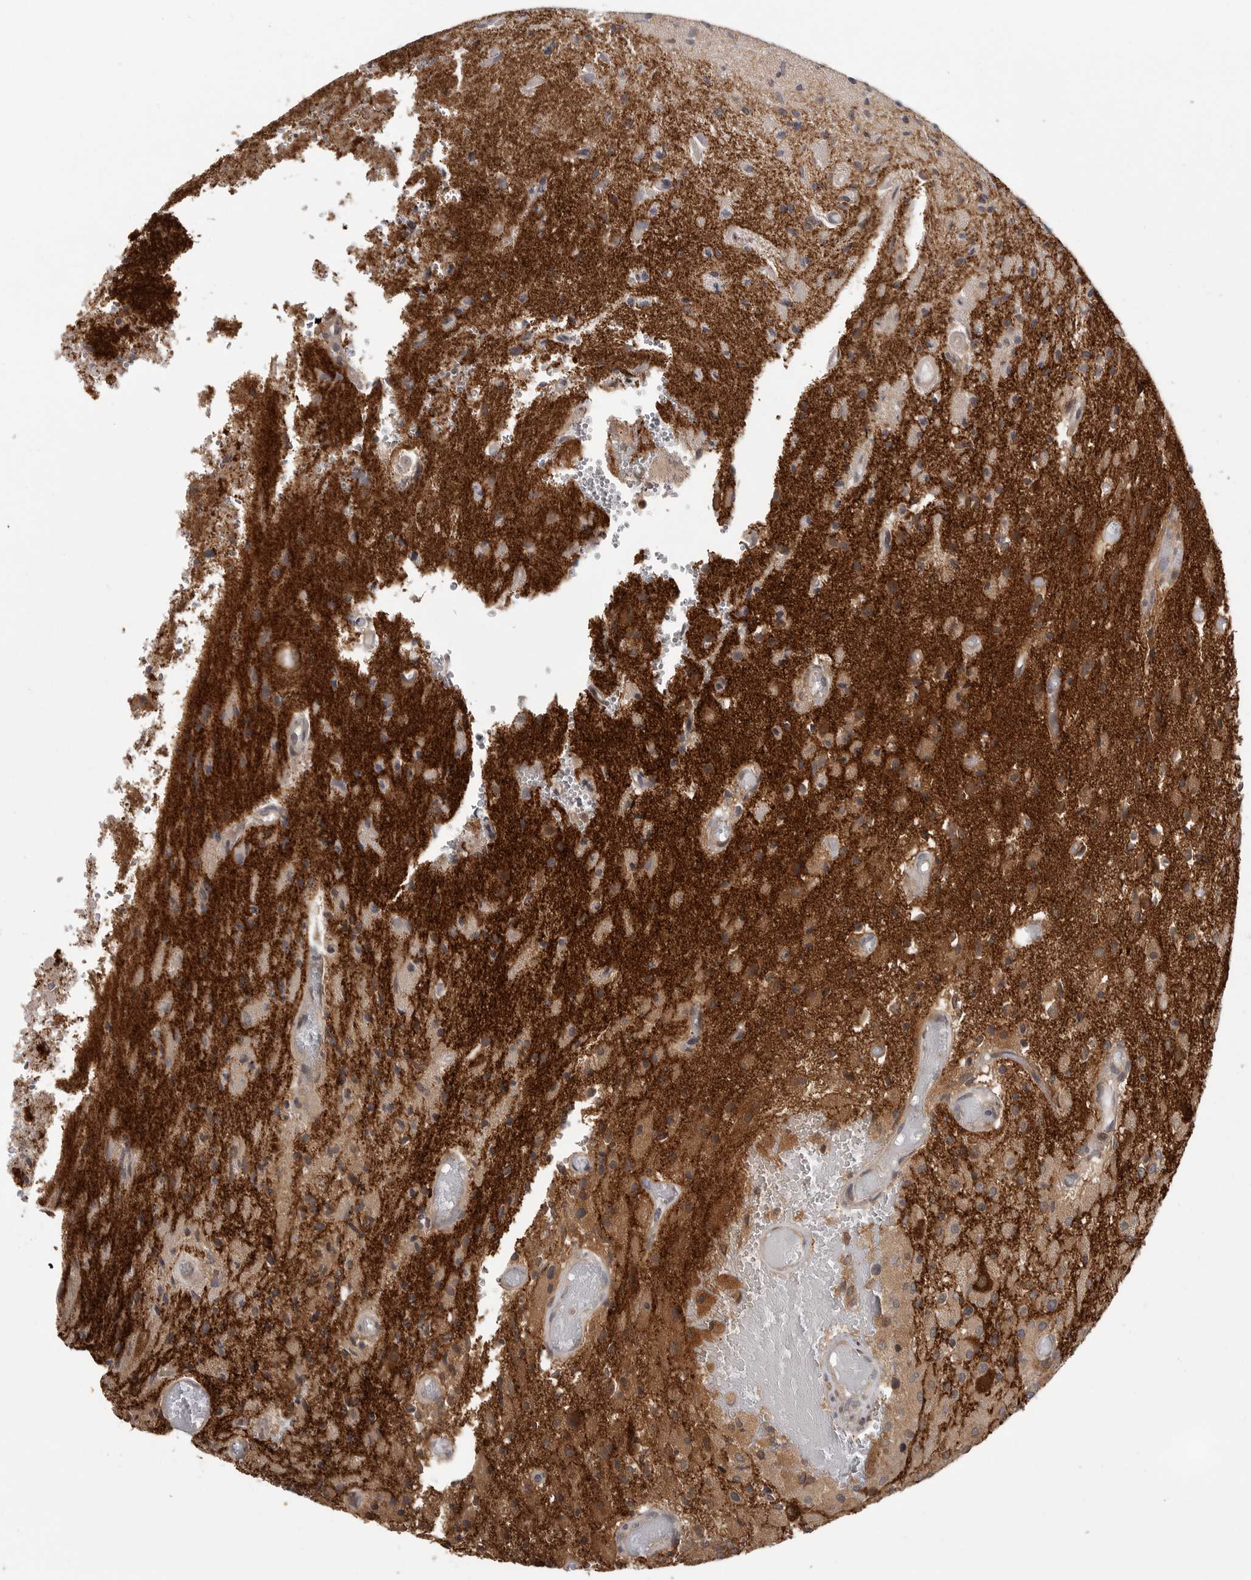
{"staining": {"intensity": "weak", "quantity": "25%-75%", "location": "cytoplasmic/membranous"}, "tissue": "glioma", "cell_type": "Tumor cells", "image_type": "cancer", "snomed": [{"axis": "morphology", "description": "Normal tissue, NOS"}, {"axis": "morphology", "description": "Glioma, malignant, High grade"}, {"axis": "topography", "description": "Cerebral cortex"}], "caption": "This is an image of immunohistochemistry staining of glioma, which shows weak expression in the cytoplasmic/membranous of tumor cells.", "gene": "OXR1", "patient": {"sex": "male", "age": 77}}